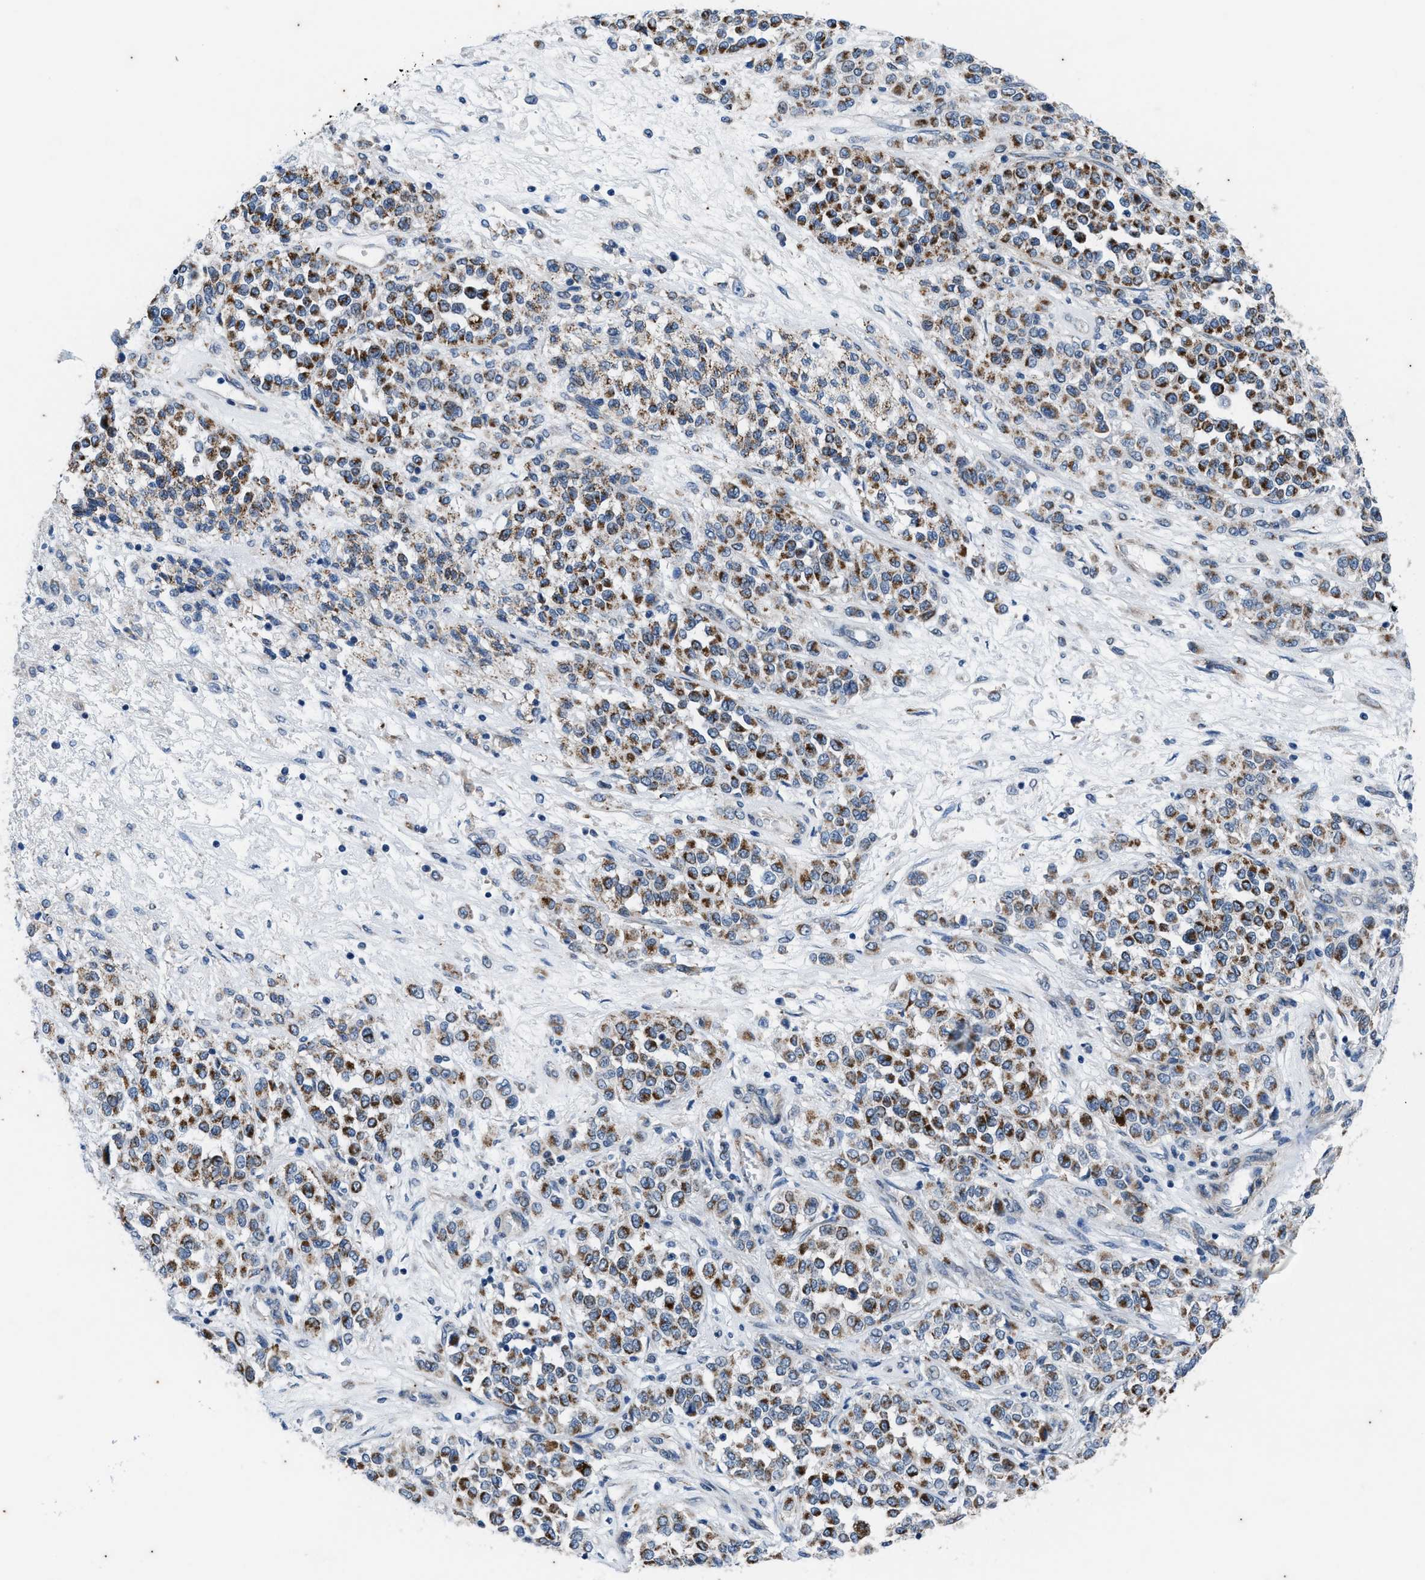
{"staining": {"intensity": "moderate", "quantity": ">75%", "location": "cytoplasmic/membranous"}, "tissue": "melanoma", "cell_type": "Tumor cells", "image_type": "cancer", "snomed": [{"axis": "morphology", "description": "Malignant melanoma, Metastatic site"}, {"axis": "topography", "description": "Pancreas"}], "caption": "A brown stain labels moderate cytoplasmic/membranous positivity of a protein in human melanoma tumor cells.", "gene": "KIF24", "patient": {"sex": "female", "age": 30}}